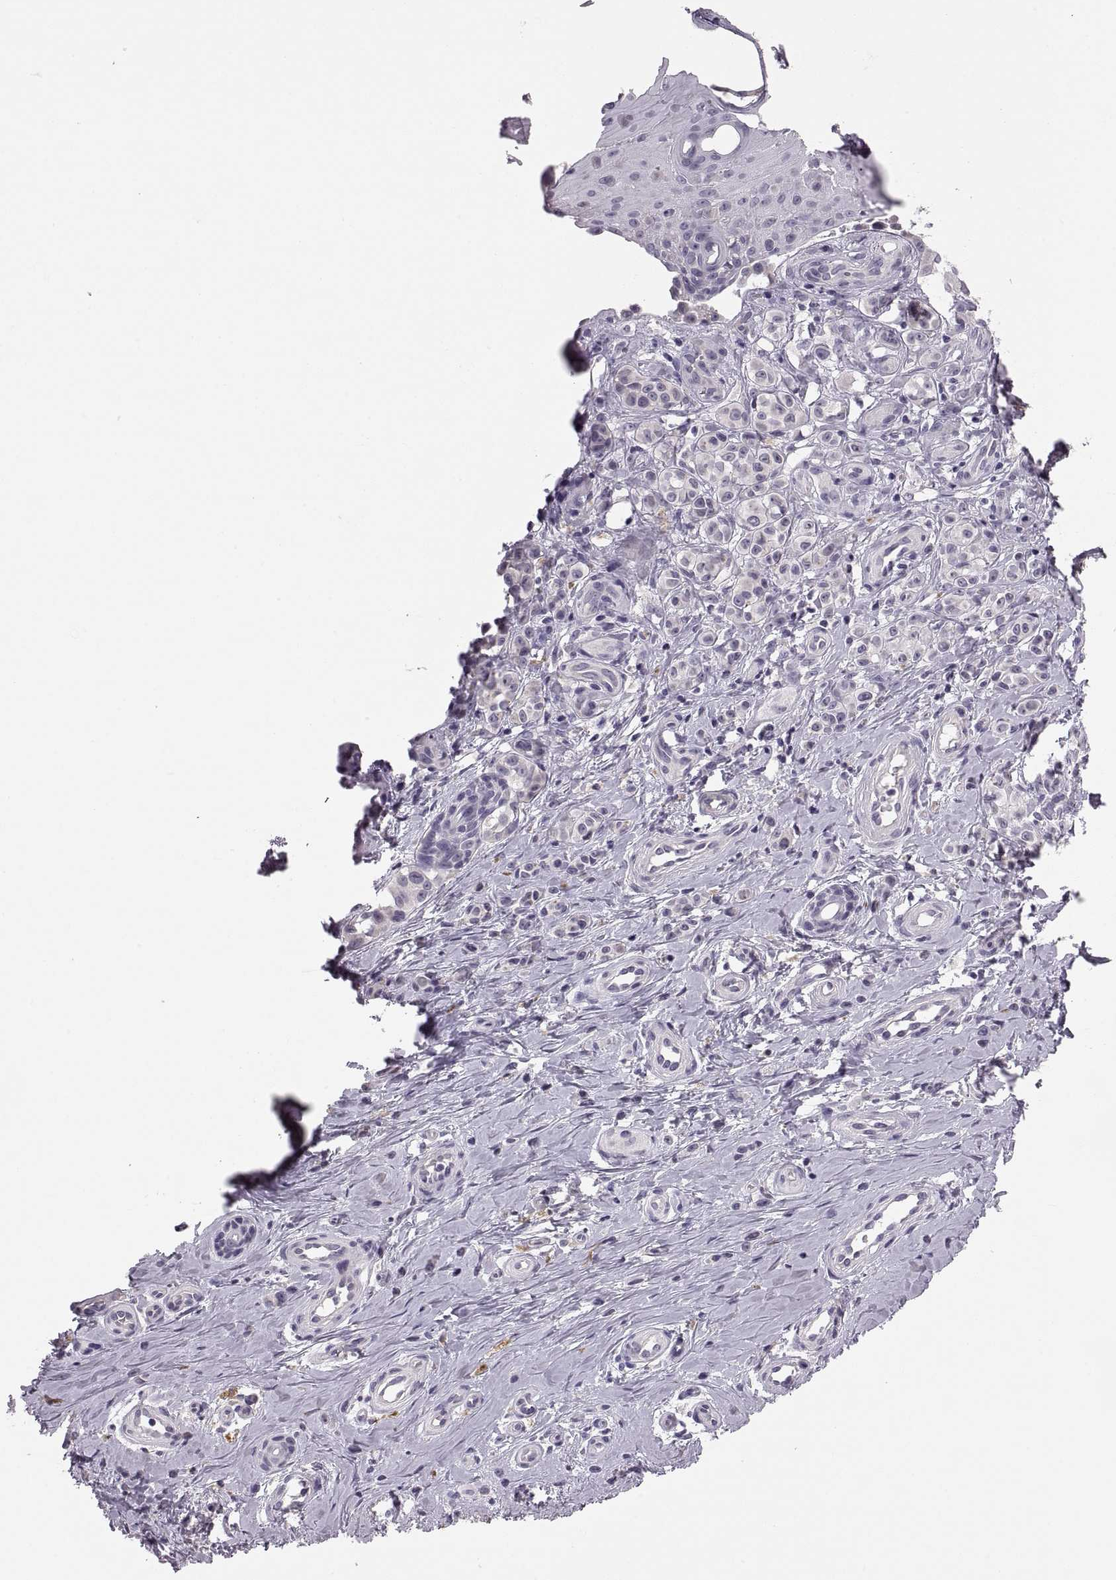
{"staining": {"intensity": "negative", "quantity": "none", "location": "none"}, "tissue": "melanoma", "cell_type": "Tumor cells", "image_type": "cancer", "snomed": [{"axis": "morphology", "description": "Malignant melanoma, NOS"}, {"axis": "topography", "description": "Skin"}], "caption": "IHC histopathology image of melanoma stained for a protein (brown), which reveals no expression in tumor cells.", "gene": "ADH6", "patient": {"sex": "female", "age": 76}}